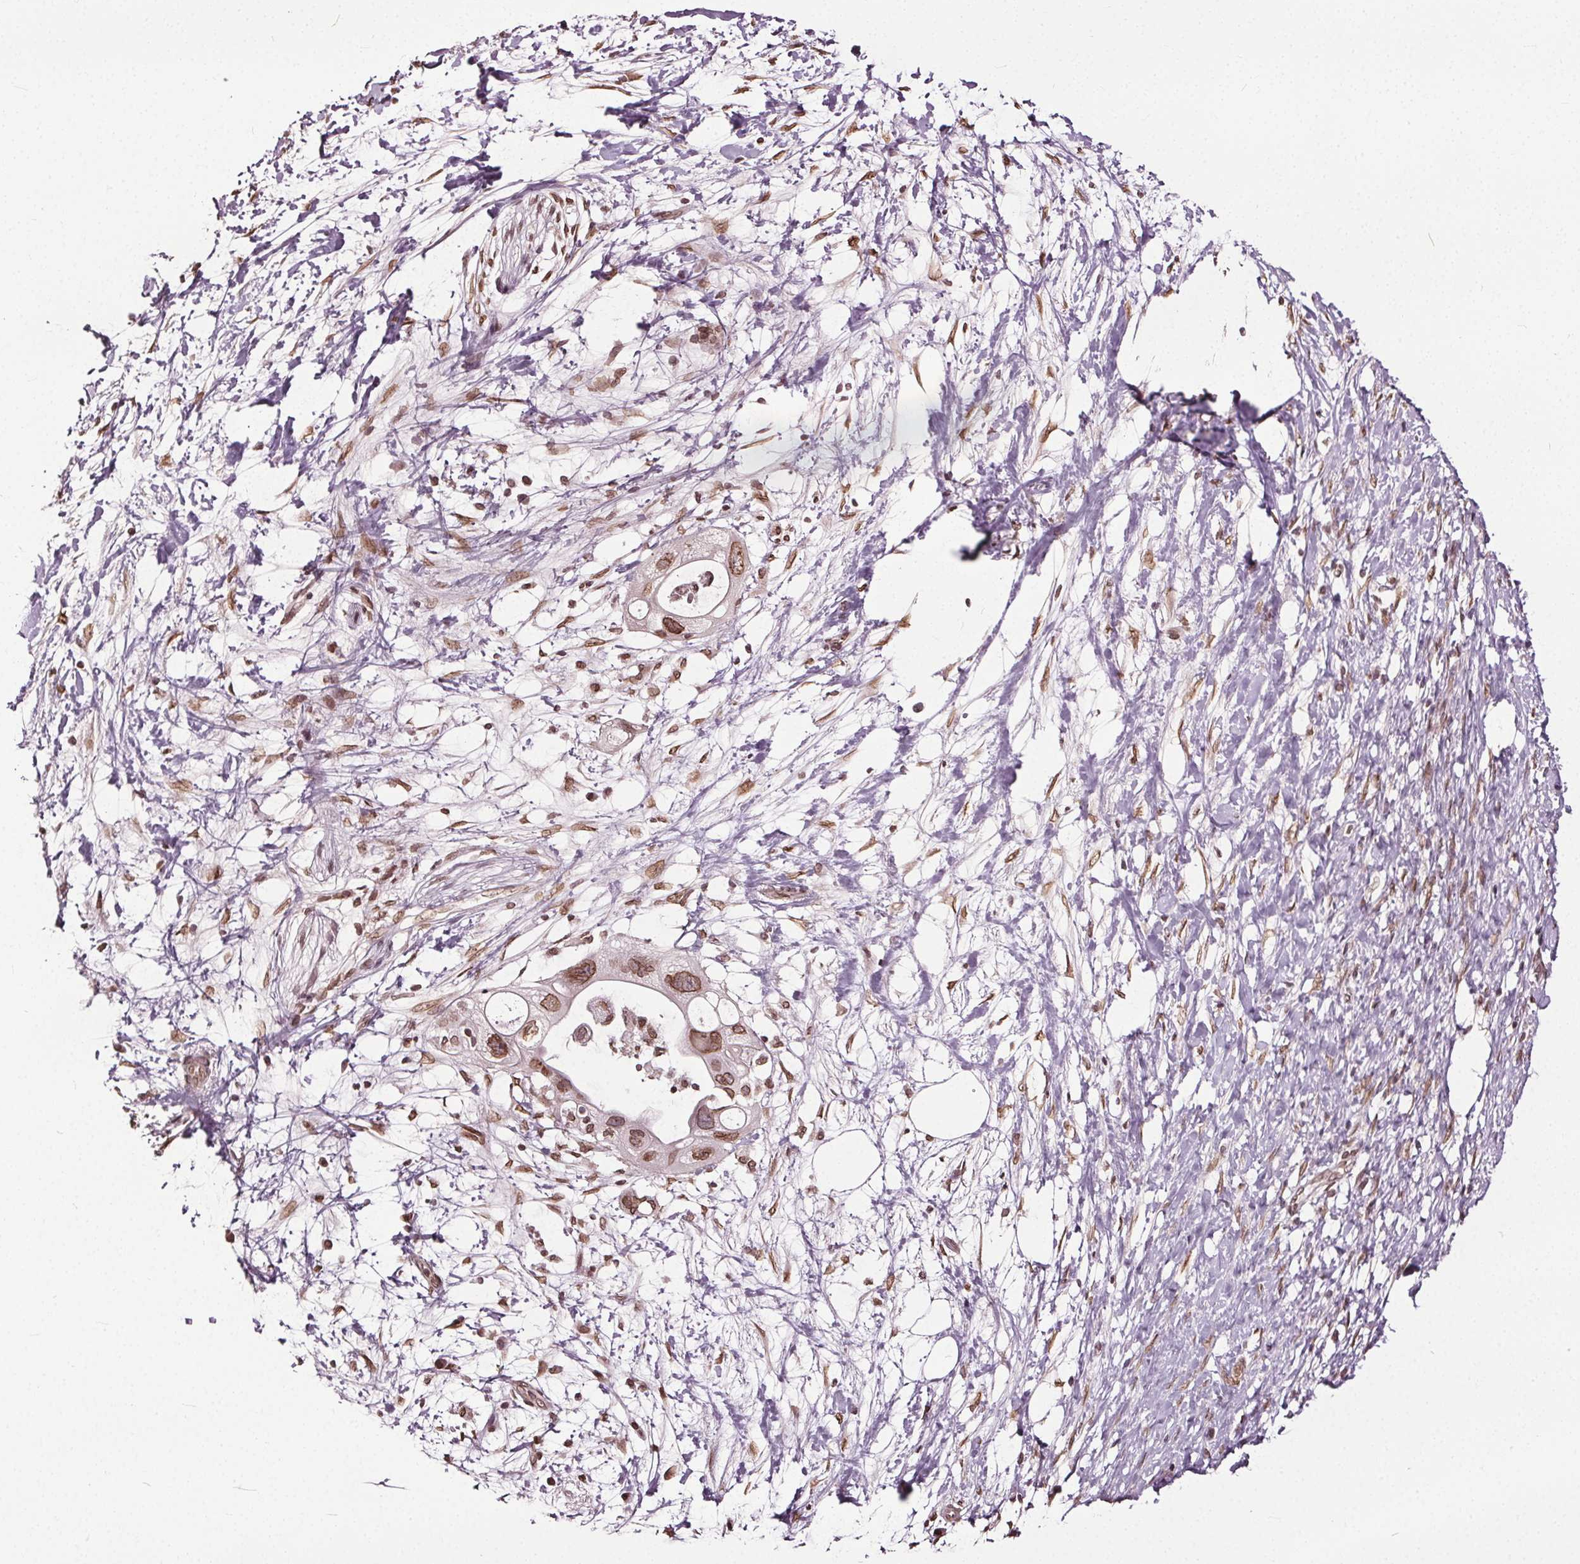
{"staining": {"intensity": "moderate", "quantity": ">75%", "location": "cytoplasmic/membranous,nuclear"}, "tissue": "pancreatic cancer", "cell_type": "Tumor cells", "image_type": "cancer", "snomed": [{"axis": "morphology", "description": "Adenocarcinoma, NOS"}, {"axis": "topography", "description": "Pancreas"}], "caption": "Protein staining of pancreatic cancer (adenocarcinoma) tissue demonstrates moderate cytoplasmic/membranous and nuclear expression in approximately >75% of tumor cells.", "gene": "TTC39C", "patient": {"sex": "female", "age": 72}}